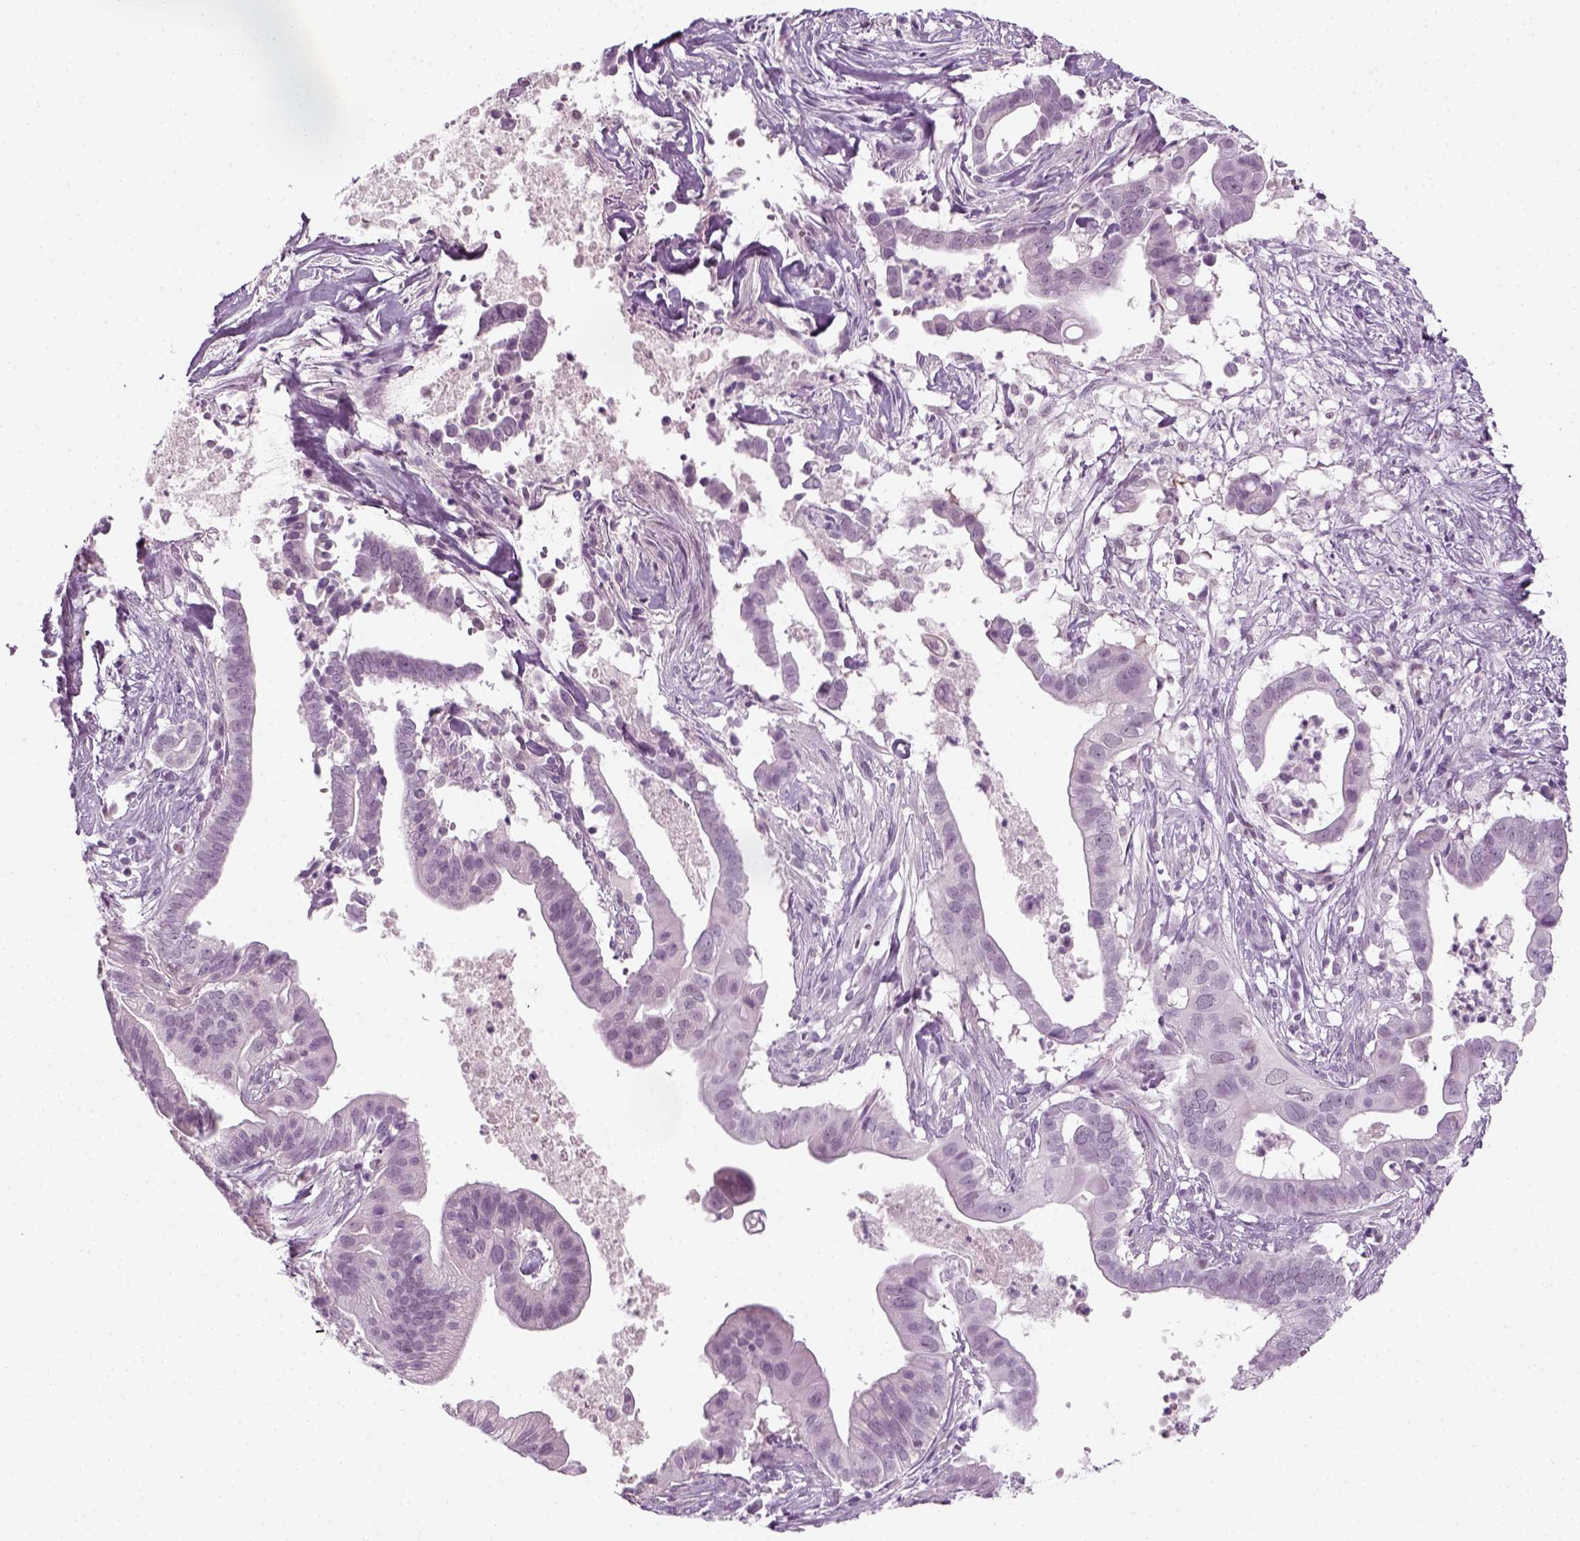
{"staining": {"intensity": "negative", "quantity": "none", "location": "none"}, "tissue": "pancreatic cancer", "cell_type": "Tumor cells", "image_type": "cancer", "snomed": [{"axis": "morphology", "description": "Adenocarcinoma, NOS"}, {"axis": "topography", "description": "Pancreas"}], "caption": "Image shows no protein expression in tumor cells of adenocarcinoma (pancreatic) tissue.", "gene": "KRT75", "patient": {"sex": "male", "age": 61}}